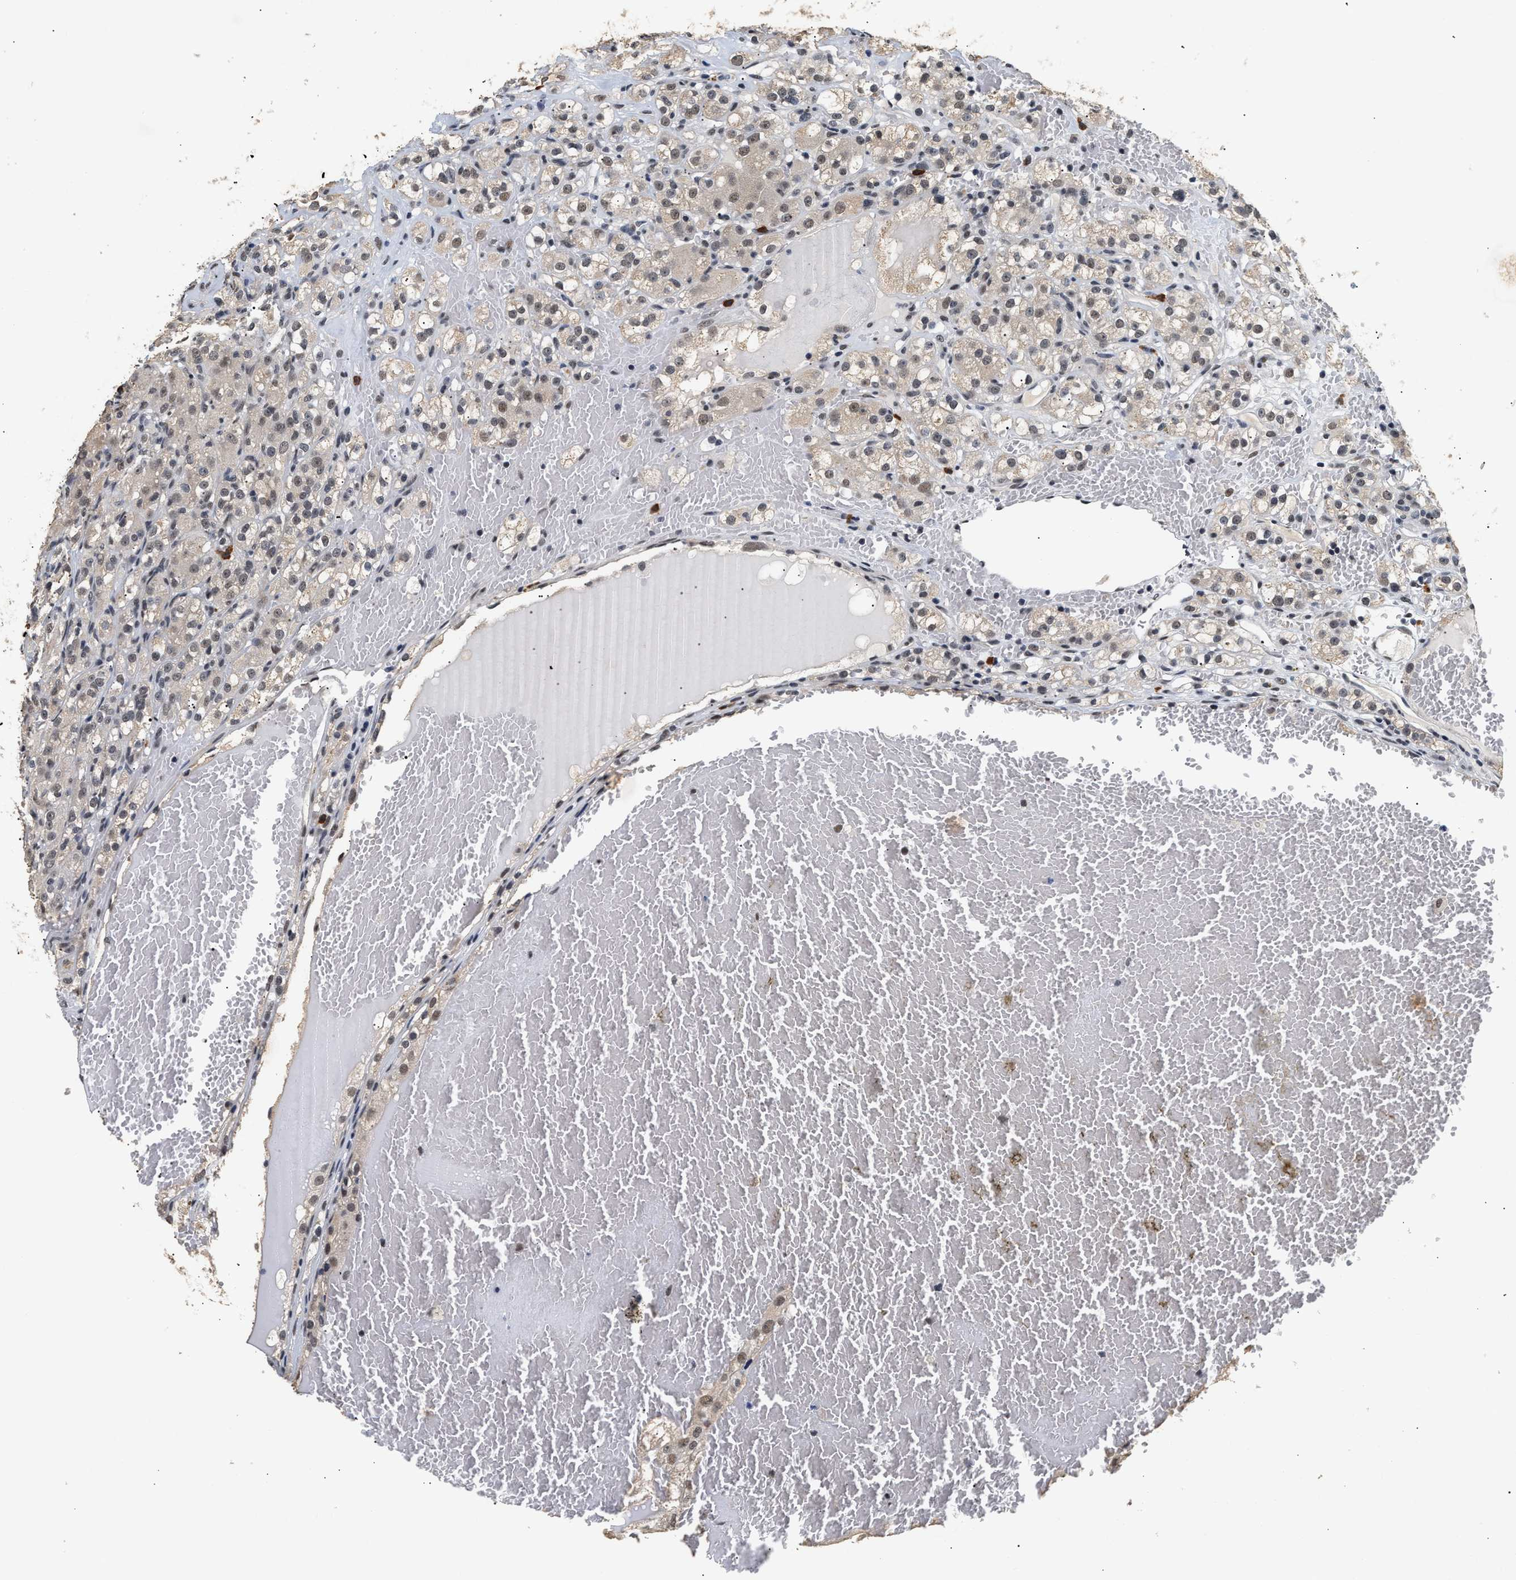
{"staining": {"intensity": "weak", "quantity": ">75%", "location": "cytoplasmic/membranous,nuclear"}, "tissue": "renal cancer", "cell_type": "Tumor cells", "image_type": "cancer", "snomed": [{"axis": "morphology", "description": "Normal tissue, NOS"}, {"axis": "morphology", "description": "Adenocarcinoma, NOS"}, {"axis": "topography", "description": "Kidney"}], "caption": "The micrograph exhibits a brown stain indicating the presence of a protein in the cytoplasmic/membranous and nuclear of tumor cells in renal adenocarcinoma.", "gene": "THOC1", "patient": {"sex": "male", "age": 61}}